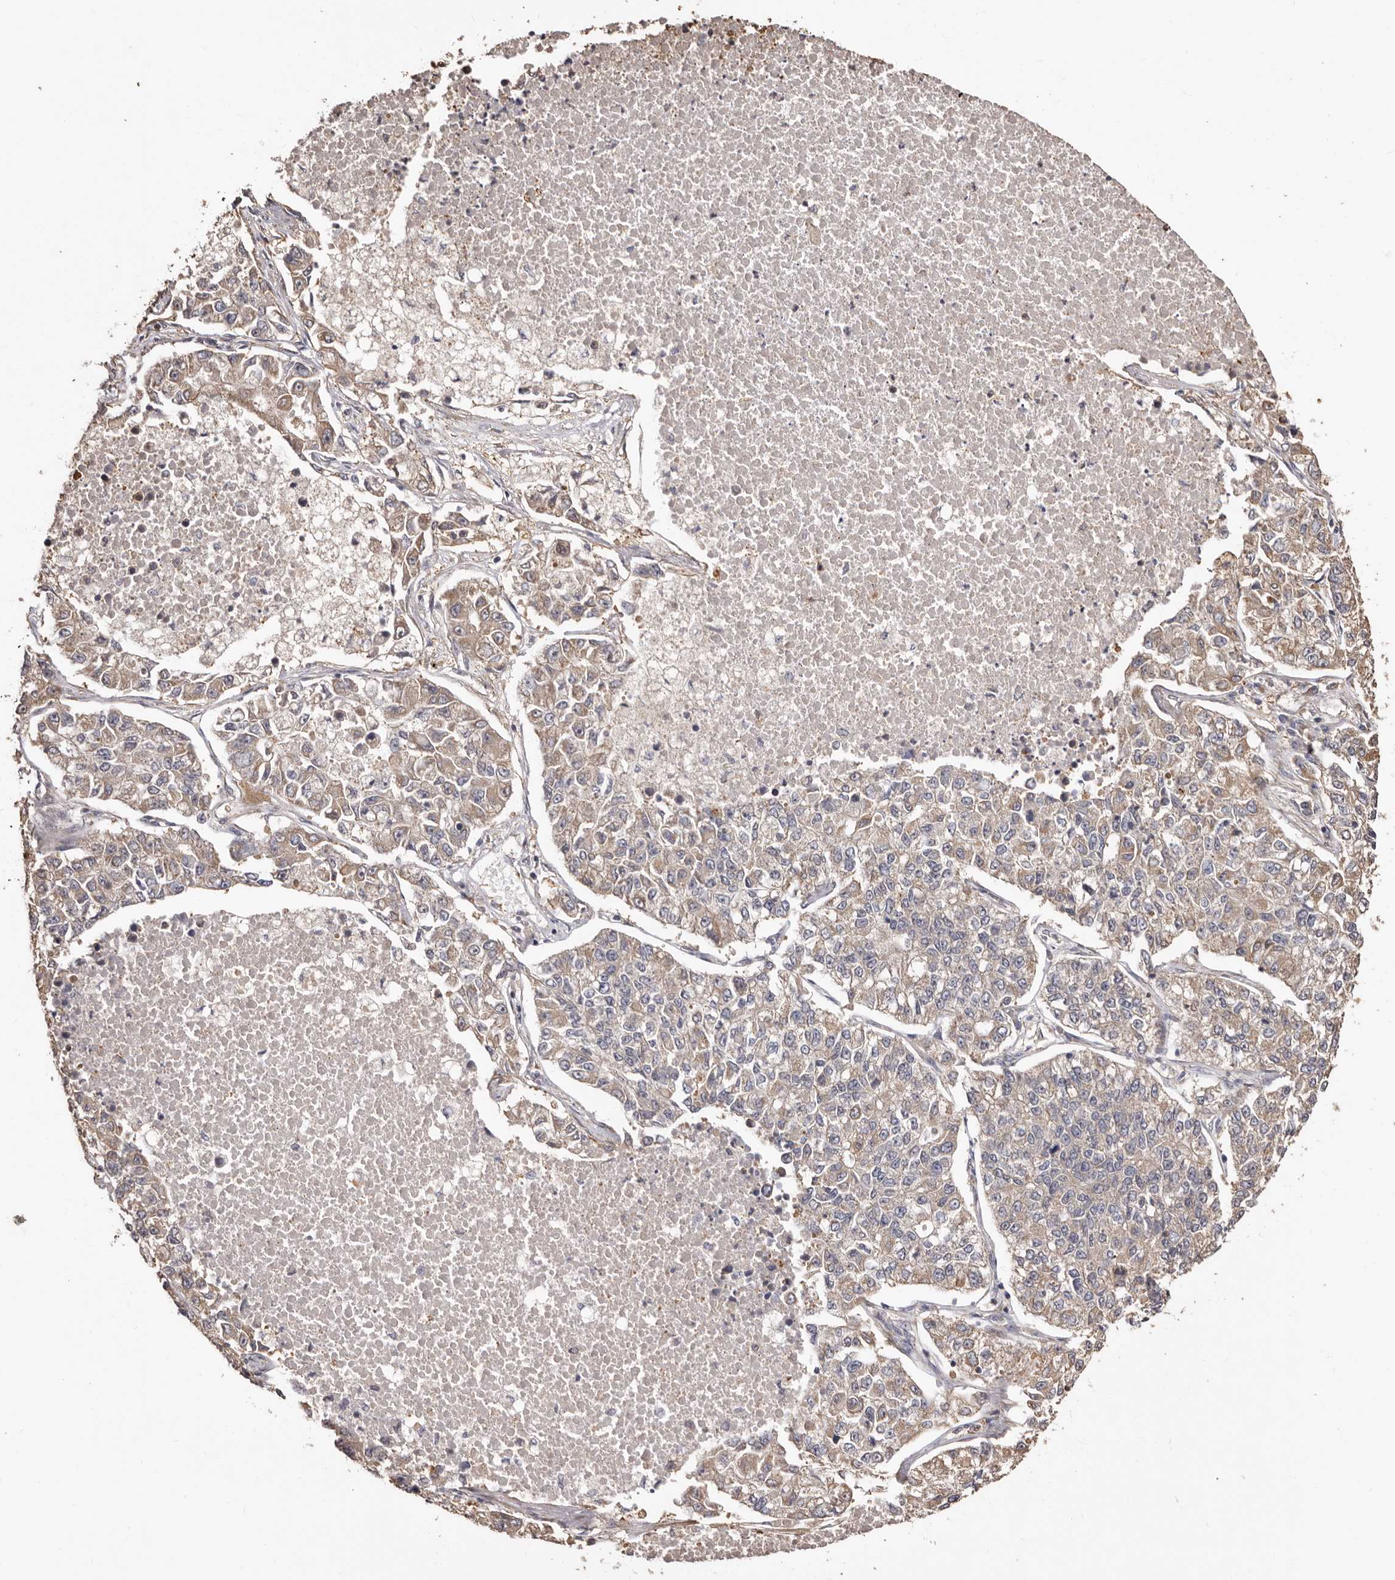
{"staining": {"intensity": "weak", "quantity": "<25%", "location": "cytoplasmic/membranous"}, "tissue": "lung cancer", "cell_type": "Tumor cells", "image_type": "cancer", "snomed": [{"axis": "morphology", "description": "Adenocarcinoma, NOS"}, {"axis": "topography", "description": "Lung"}], "caption": "Protein analysis of lung cancer demonstrates no significant expression in tumor cells.", "gene": "COQ8B", "patient": {"sex": "male", "age": 49}}